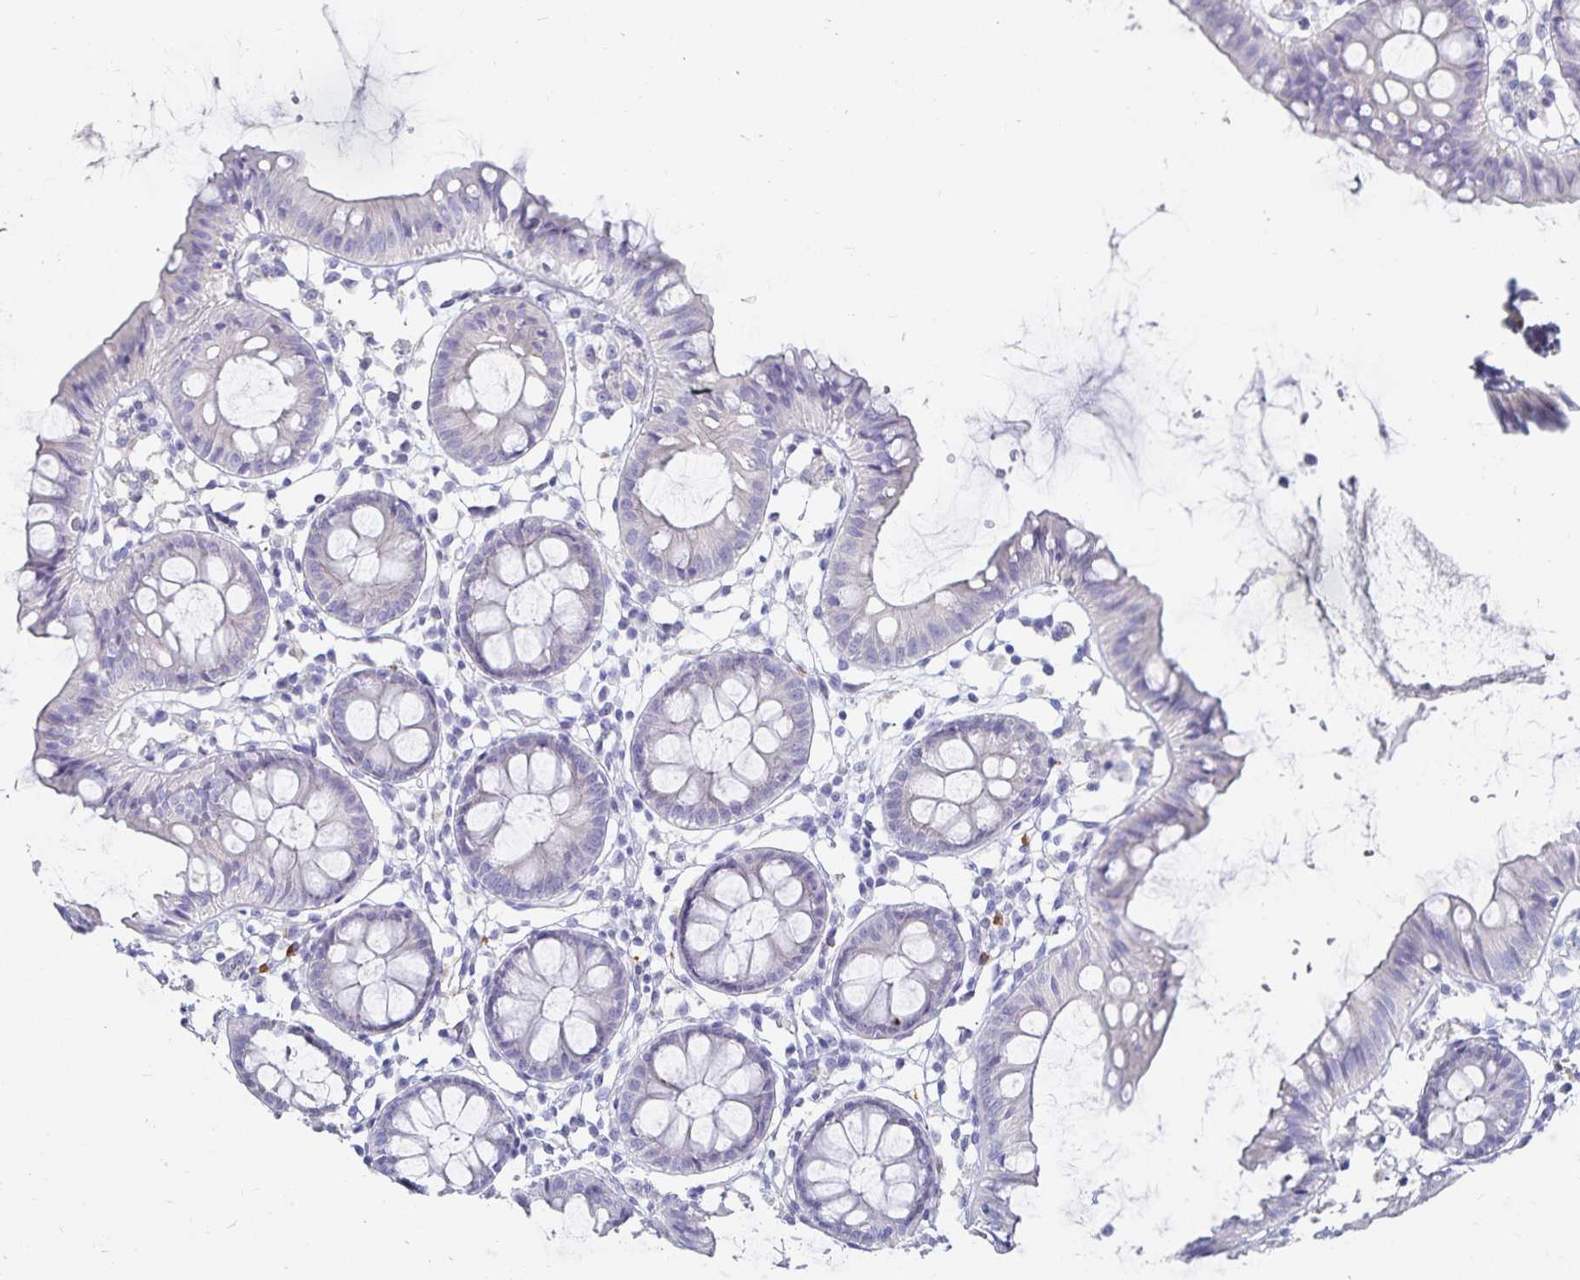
{"staining": {"intensity": "negative", "quantity": "none", "location": "none"}, "tissue": "colon", "cell_type": "Endothelial cells", "image_type": "normal", "snomed": [{"axis": "morphology", "description": "Normal tissue, NOS"}, {"axis": "topography", "description": "Colon"}], "caption": "There is no significant expression in endothelial cells of colon. Brightfield microscopy of IHC stained with DAB (brown) and hematoxylin (blue), captured at high magnification.", "gene": "TNIP1", "patient": {"sex": "female", "age": 84}}